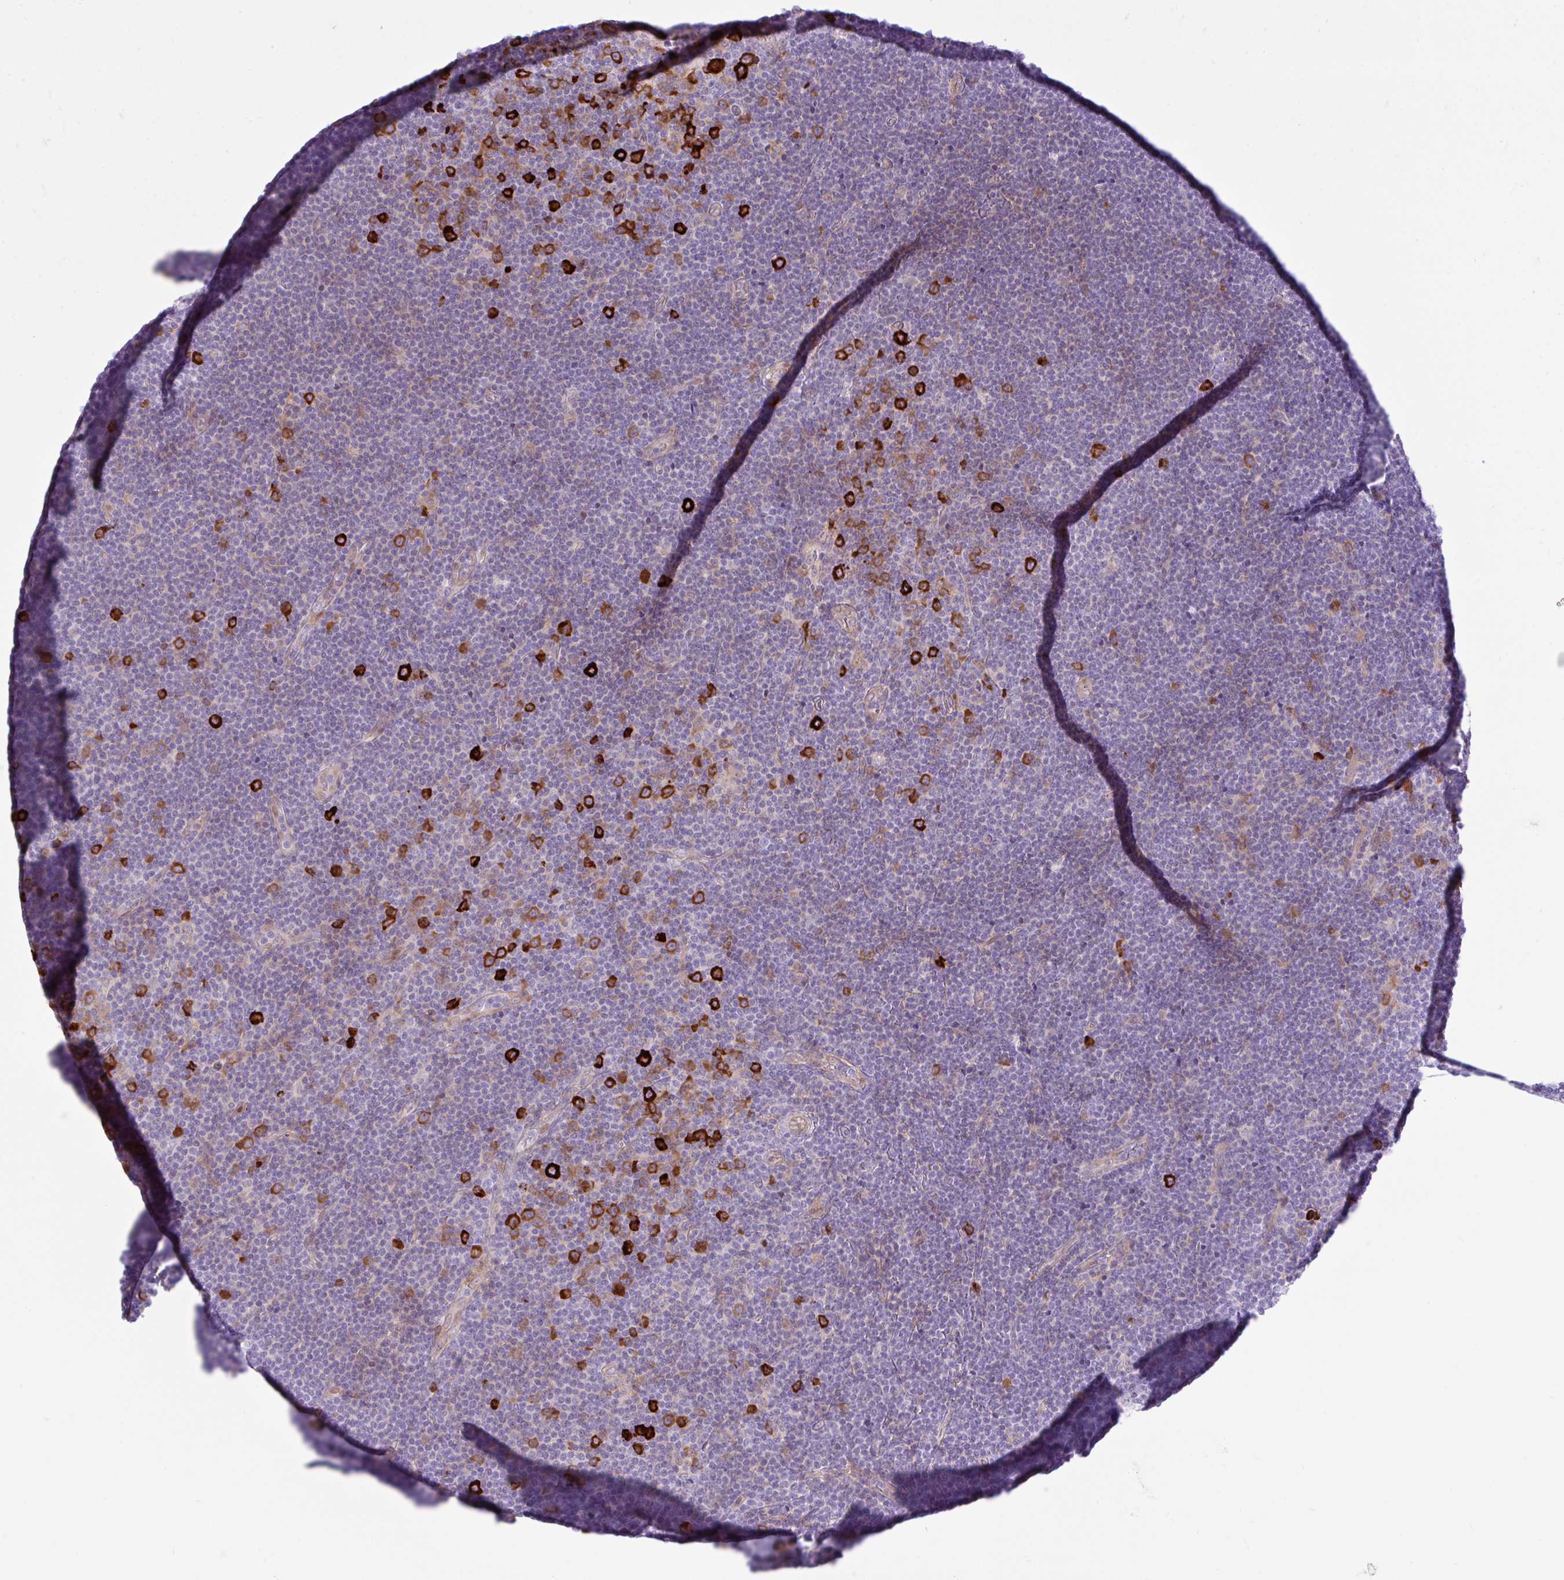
{"staining": {"intensity": "strong", "quantity": "<25%", "location": "cytoplasmic/membranous"}, "tissue": "lymphoma", "cell_type": "Tumor cells", "image_type": "cancer", "snomed": [{"axis": "morphology", "description": "Malignant lymphoma, non-Hodgkin's type, Low grade"}, {"axis": "topography", "description": "Lymph node"}], "caption": "Protein staining exhibits strong cytoplasmic/membranous expression in about <25% of tumor cells in lymphoma.", "gene": "EEF1A2", "patient": {"sex": "male", "age": 48}}